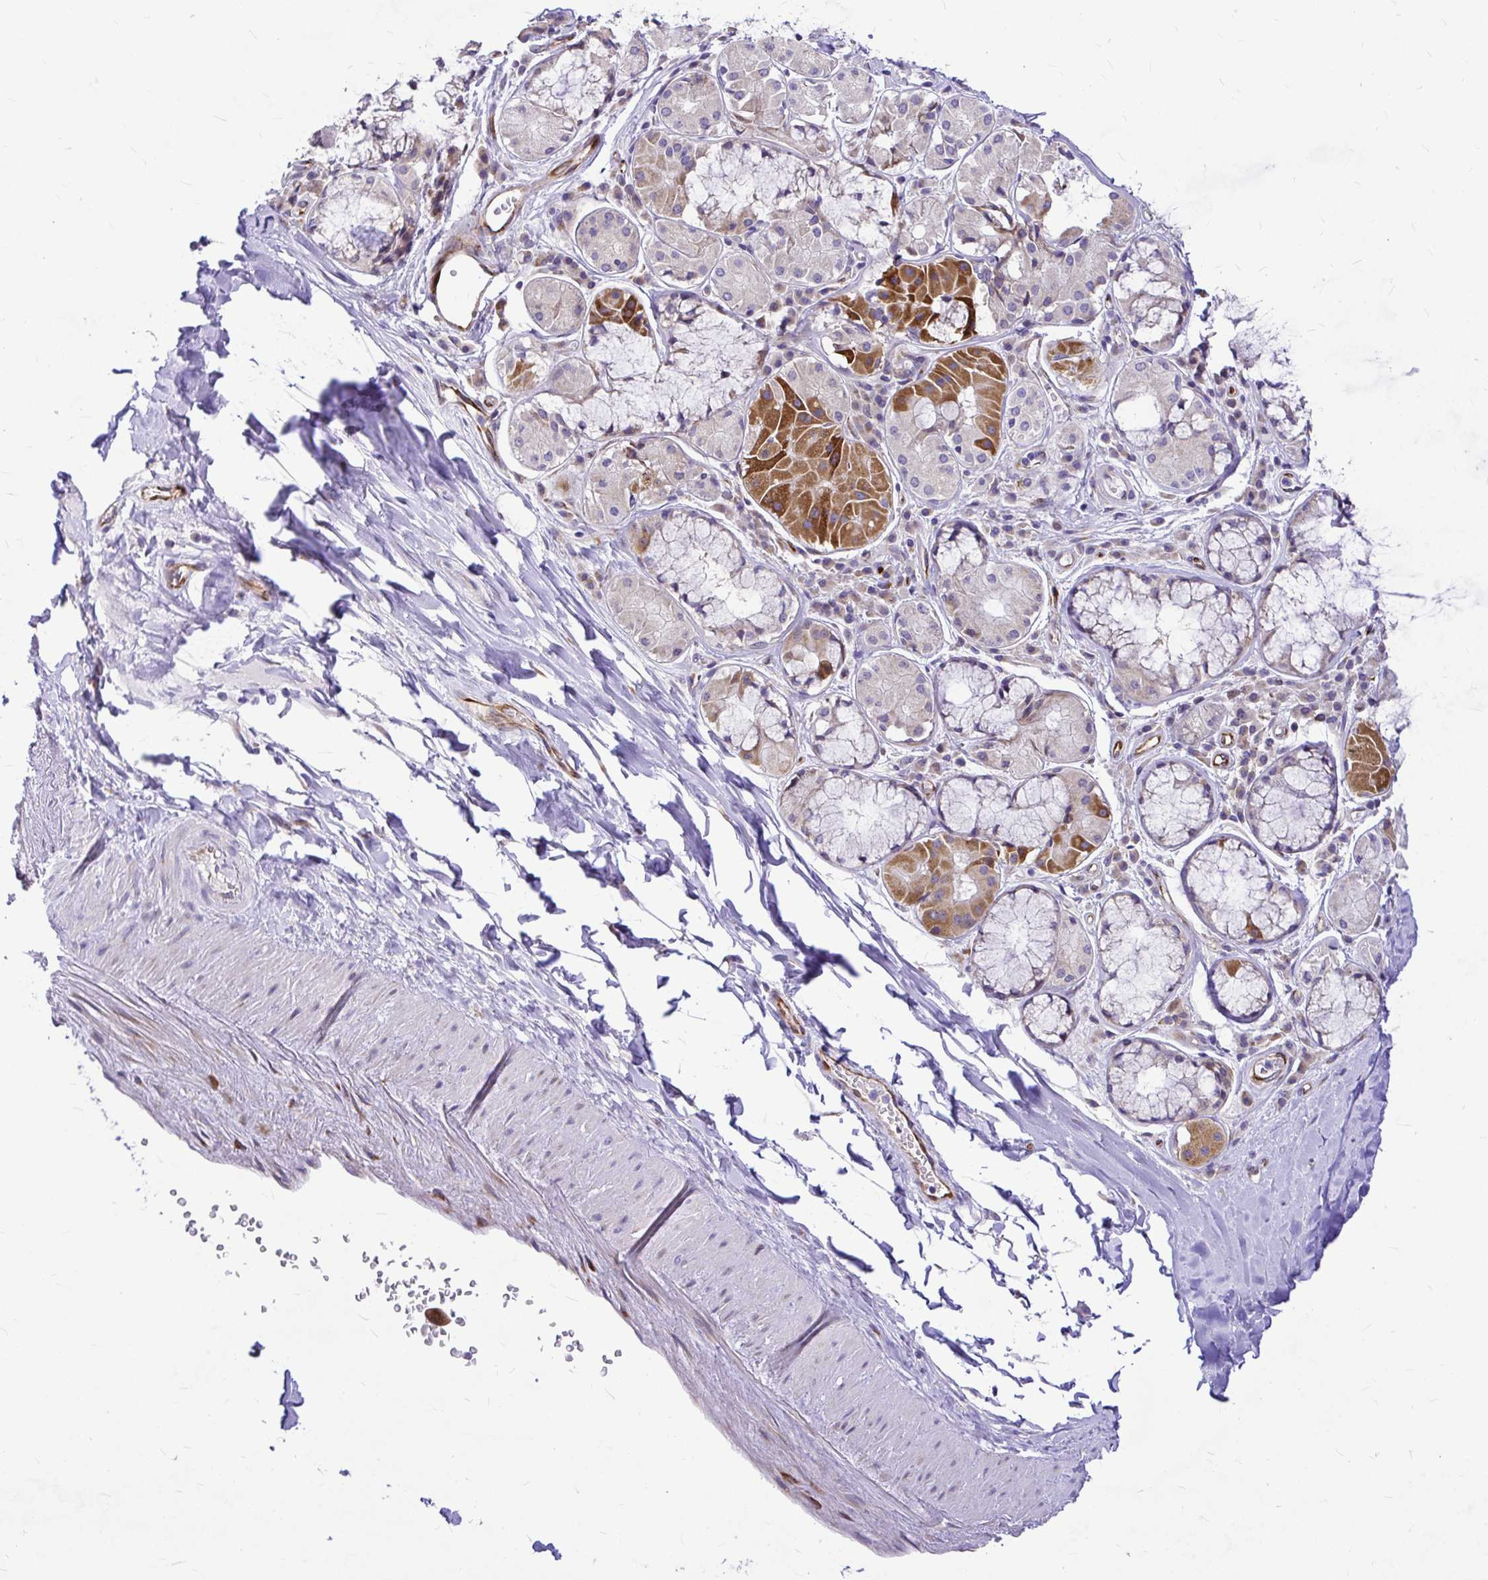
{"staining": {"intensity": "negative", "quantity": "none", "location": "none"}, "tissue": "adipose tissue", "cell_type": "Adipocytes", "image_type": "normal", "snomed": [{"axis": "morphology", "description": "Normal tissue, NOS"}, {"axis": "topography", "description": "Cartilage tissue"}, {"axis": "topography", "description": "Bronchus"}], "caption": "An image of adipose tissue stained for a protein demonstrates no brown staining in adipocytes. Brightfield microscopy of IHC stained with DAB (brown) and hematoxylin (blue), captured at high magnification.", "gene": "GABBR2", "patient": {"sex": "male", "age": 64}}